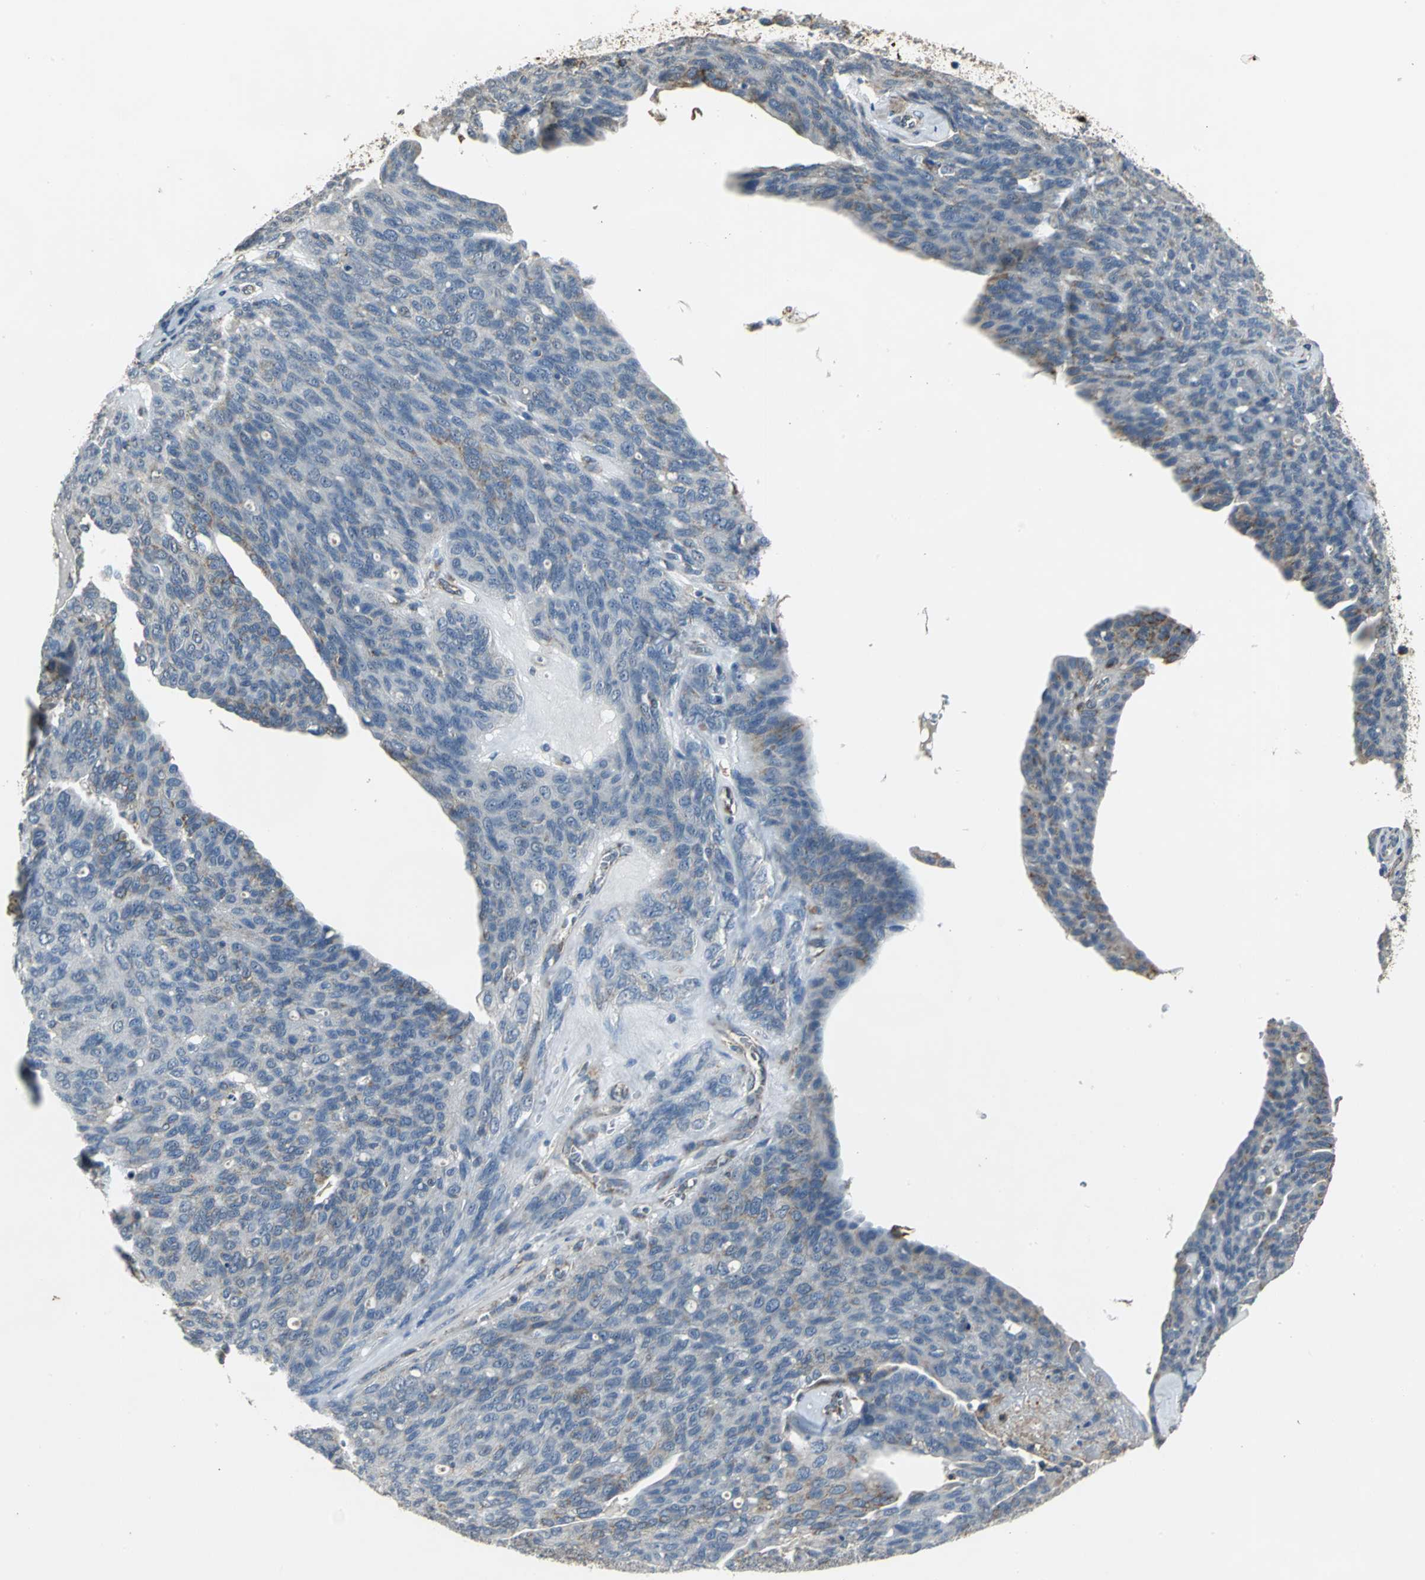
{"staining": {"intensity": "weak", "quantity": "<25%", "location": "cytoplasmic/membranous"}, "tissue": "ovarian cancer", "cell_type": "Tumor cells", "image_type": "cancer", "snomed": [{"axis": "morphology", "description": "Carcinoma, endometroid"}, {"axis": "topography", "description": "Ovary"}], "caption": "Tumor cells show no significant protein positivity in ovarian cancer (endometroid carcinoma).", "gene": "NDUFB5", "patient": {"sex": "female", "age": 60}}